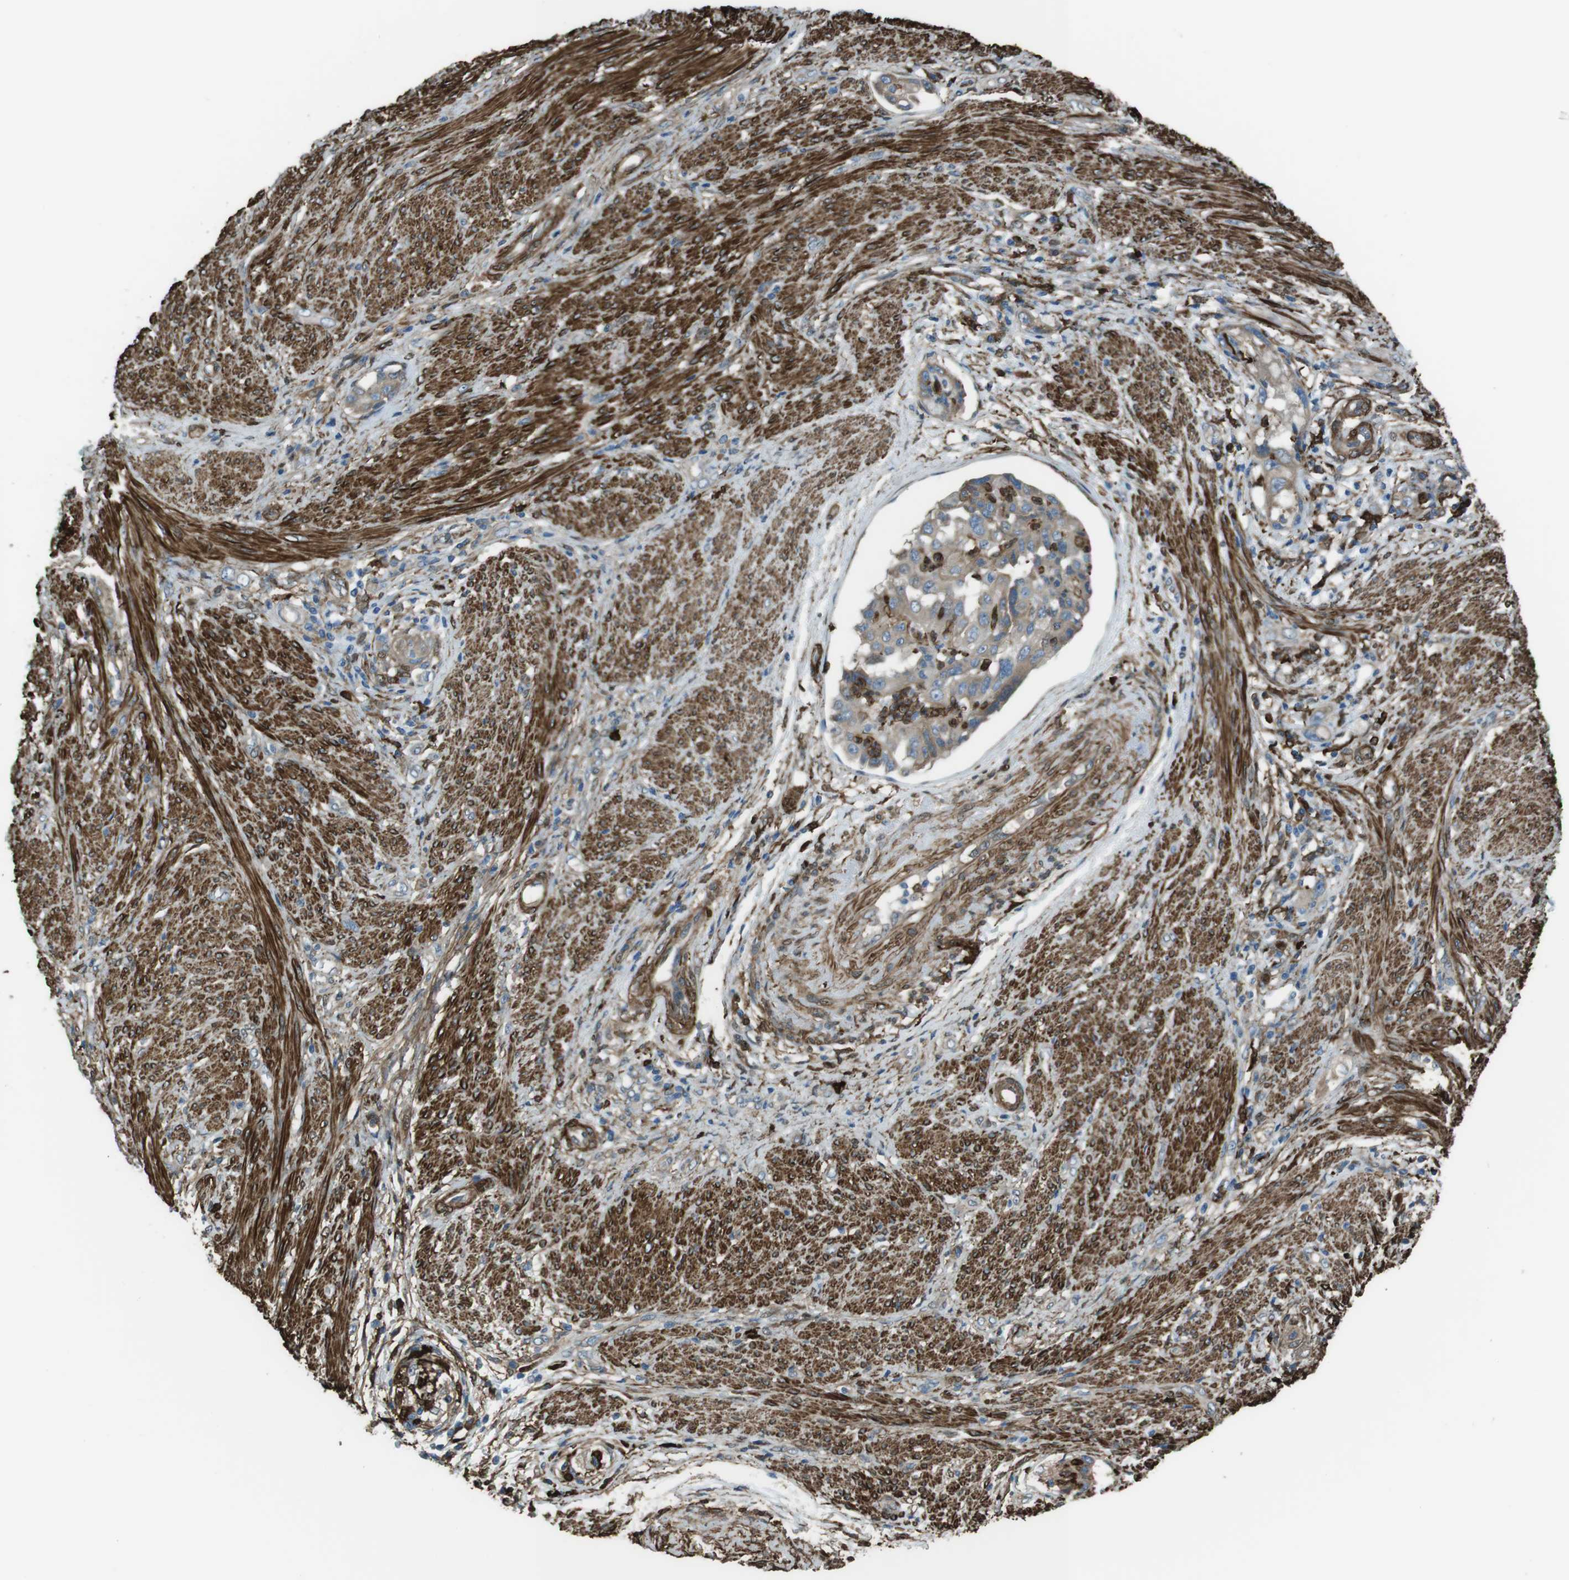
{"staining": {"intensity": "moderate", "quantity": ">75%", "location": "cytoplasmic/membranous"}, "tissue": "endometrial cancer", "cell_type": "Tumor cells", "image_type": "cancer", "snomed": [{"axis": "morphology", "description": "Adenocarcinoma, NOS"}, {"axis": "topography", "description": "Endometrium"}], "caption": "Immunohistochemical staining of endometrial adenocarcinoma exhibits moderate cytoplasmic/membranous protein positivity in approximately >75% of tumor cells.", "gene": "SFT2D1", "patient": {"sex": "female", "age": 85}}